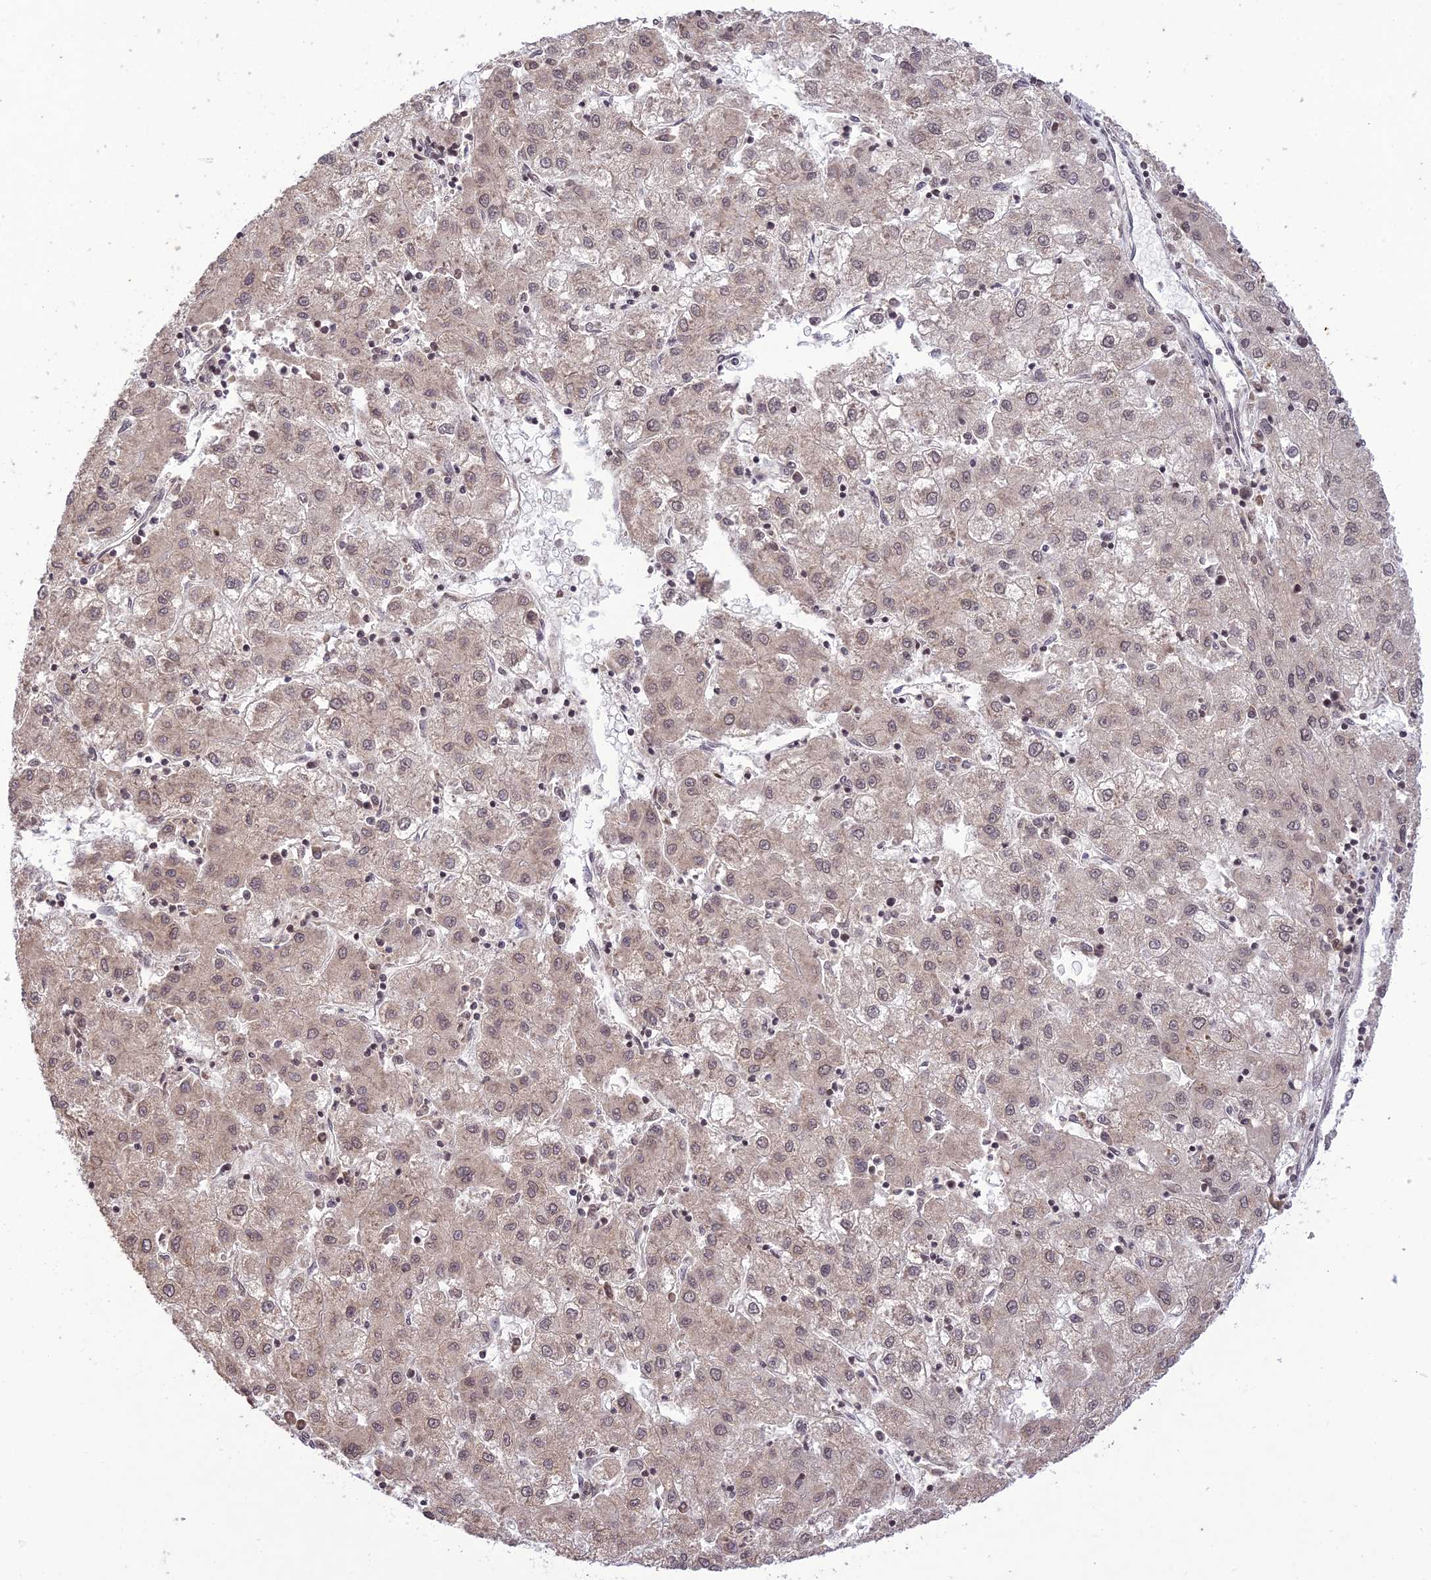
{"staining": {"intensity": "weak", "quantity": ">75%", "location": "cytoplasmic/membranous,nuclear"}, "tissue": "liver cancer", "cell_type": "Tumor cells", "image_type": "cancer", "snomed": [{"axis": "morphology", "description": "Carcinoma, Hepatocellular, NOS"}, {"axis": "topography", "description": "Liver"}], "caption": "Human liver cancer stained with a protein marker reveals weak staining in tumor cells.", "gene": "TEKT1", "patient": {"sex": "male", "age": 72}}